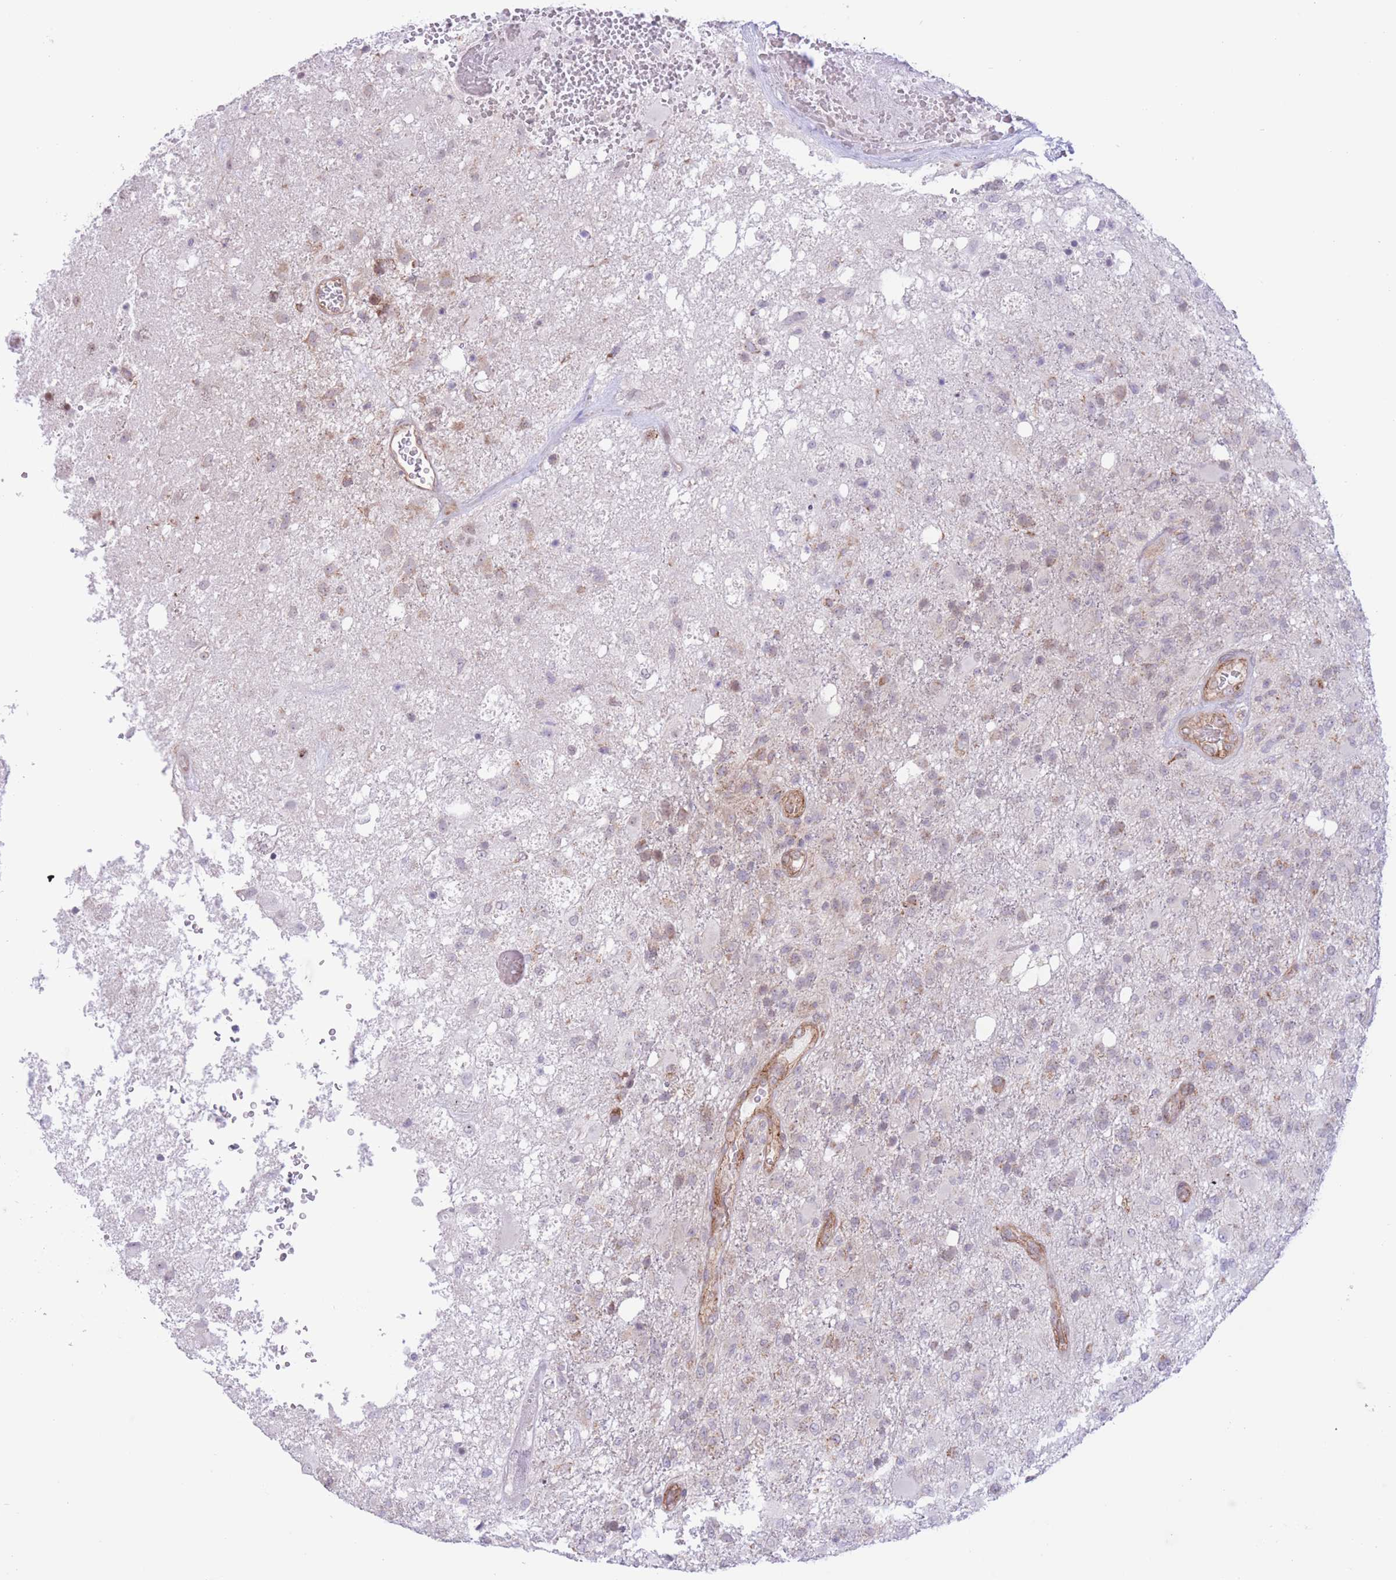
{"staining": {"intensity": "weak", "quantity": "<25%", "location": "cytoplasmic/membranous"}, "tissue": "glioma", "cell_type": "Tumor cells", "image_type": "cancer", "snomed": [{"axis": "morphology", "description": "Glioma, malignant, High grade"}, {"axis": "topography", "description": "Brain"}], "caption": "Glioma stained for a protein using immunohistochemistry shows no expression tumor cells.", "gene": "MRPS31", "patient": {"sex": "female", "age": 74}}